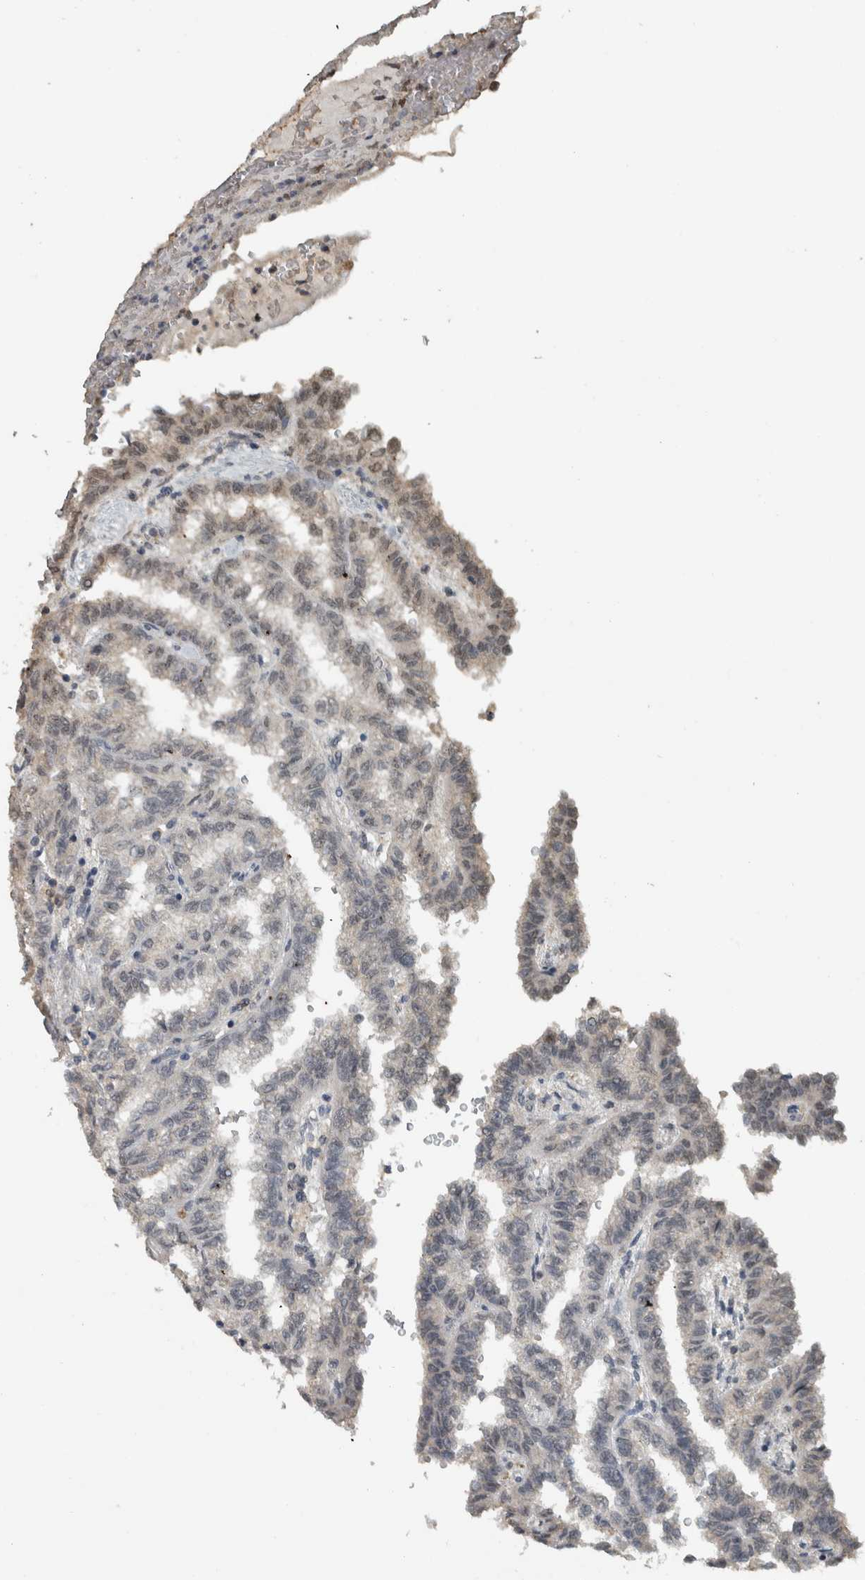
{"staining": {"intensity": "weak", "quantity": "<25%", "location": "nuclear"}, "tissue": "renal cancer", "cell_type": "Tumor cells", "image_type": "cancer", "snomed": [{"axis": "morphology", "description": "Inflammation, NOS"}, {"axis": "morphology", "description": "Adenocarcinoma, NOS"}, {"axis": "topography", "description": "Kidney"}], "caption": "This is a histopathology image of IHC staining of renal cancer (adenocarcinoma), which shows no staining in tumor cells.", "gene": "ZNF24", "patient": {"sex": "male", "age": 68}}